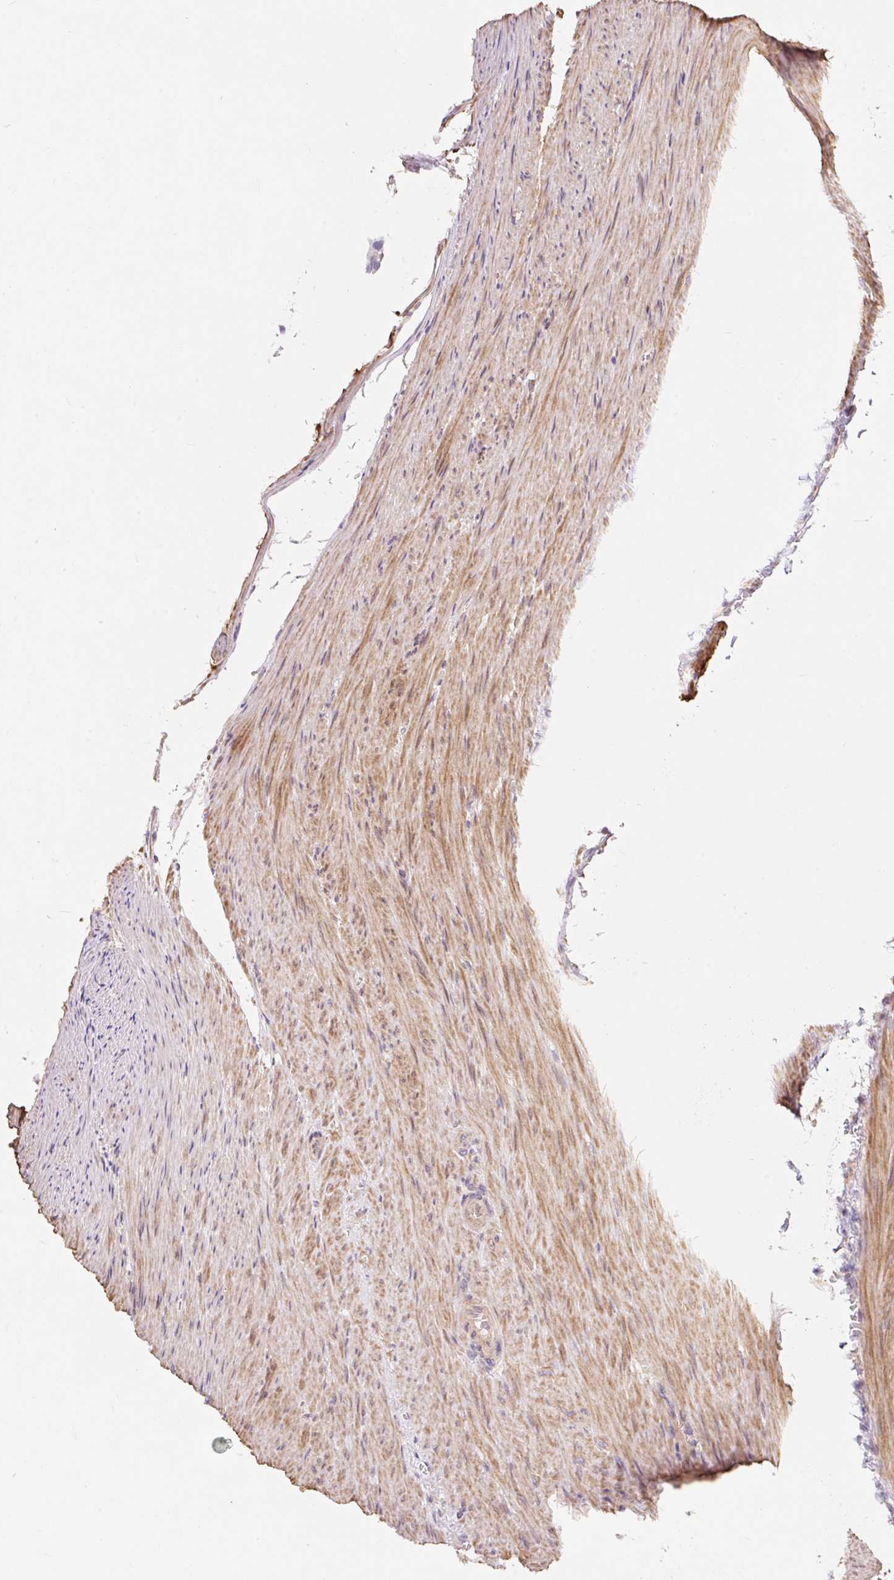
{"staining": {"intensity": "negative", "quantity": "none", "location": "none"}, "tissue": "colorectal cancer", "cell_type": "Tumor cells", "image_type": "cancer", "snomed": [{"axis": "morphology", "description": "Adenocarcinoma, NOS"}, {"axis": "topography", "description": "Colon"}], "caption": "Immunohistochemistry (IHC) of adenocarcinoma (colorectal) exhibits no positivity in tumor cells.", "gene": "EMC10", "patient": {"sex": "male", "age": 62}}